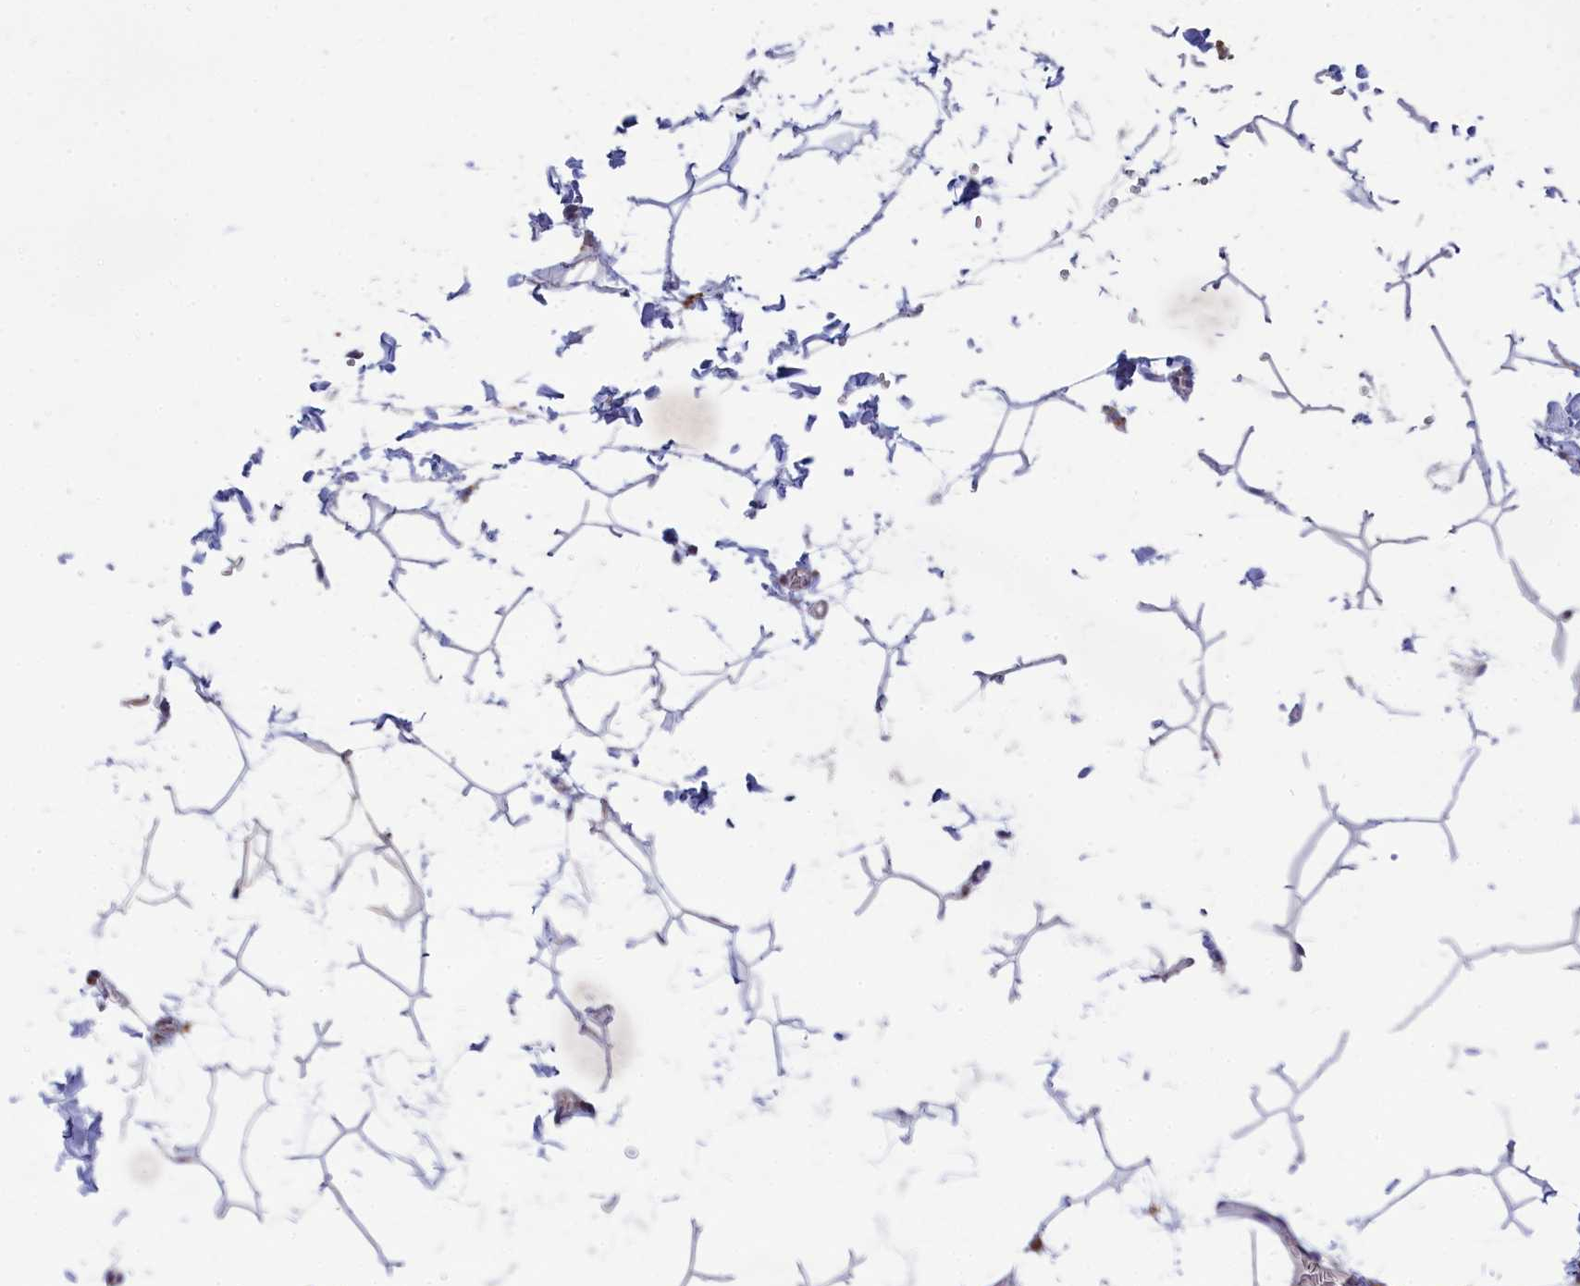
{"staining": {"intensity": "negative", "quantity": "none", "location": "none"}, "tissue": "adipose tissue", "cell_type": "Adipocytes", "image_type": "normal", "snomed": [{"axis": "morphology", "description": "Normal tissue, NOS"}, {"axis": "topography", "description": "Gallbladder"}, {"axis": "topography", "description": "Peripheral nerve tissue"}], "caption": "IHC photomicrograph of benign adipose tissue: human adipose tissue stained with DAB (3,3'-diaminobenzidine) reveals no significant protein expression in adipocytes.", "gene": "WDR6", "patient": {"sex": "male", "age": 38}}